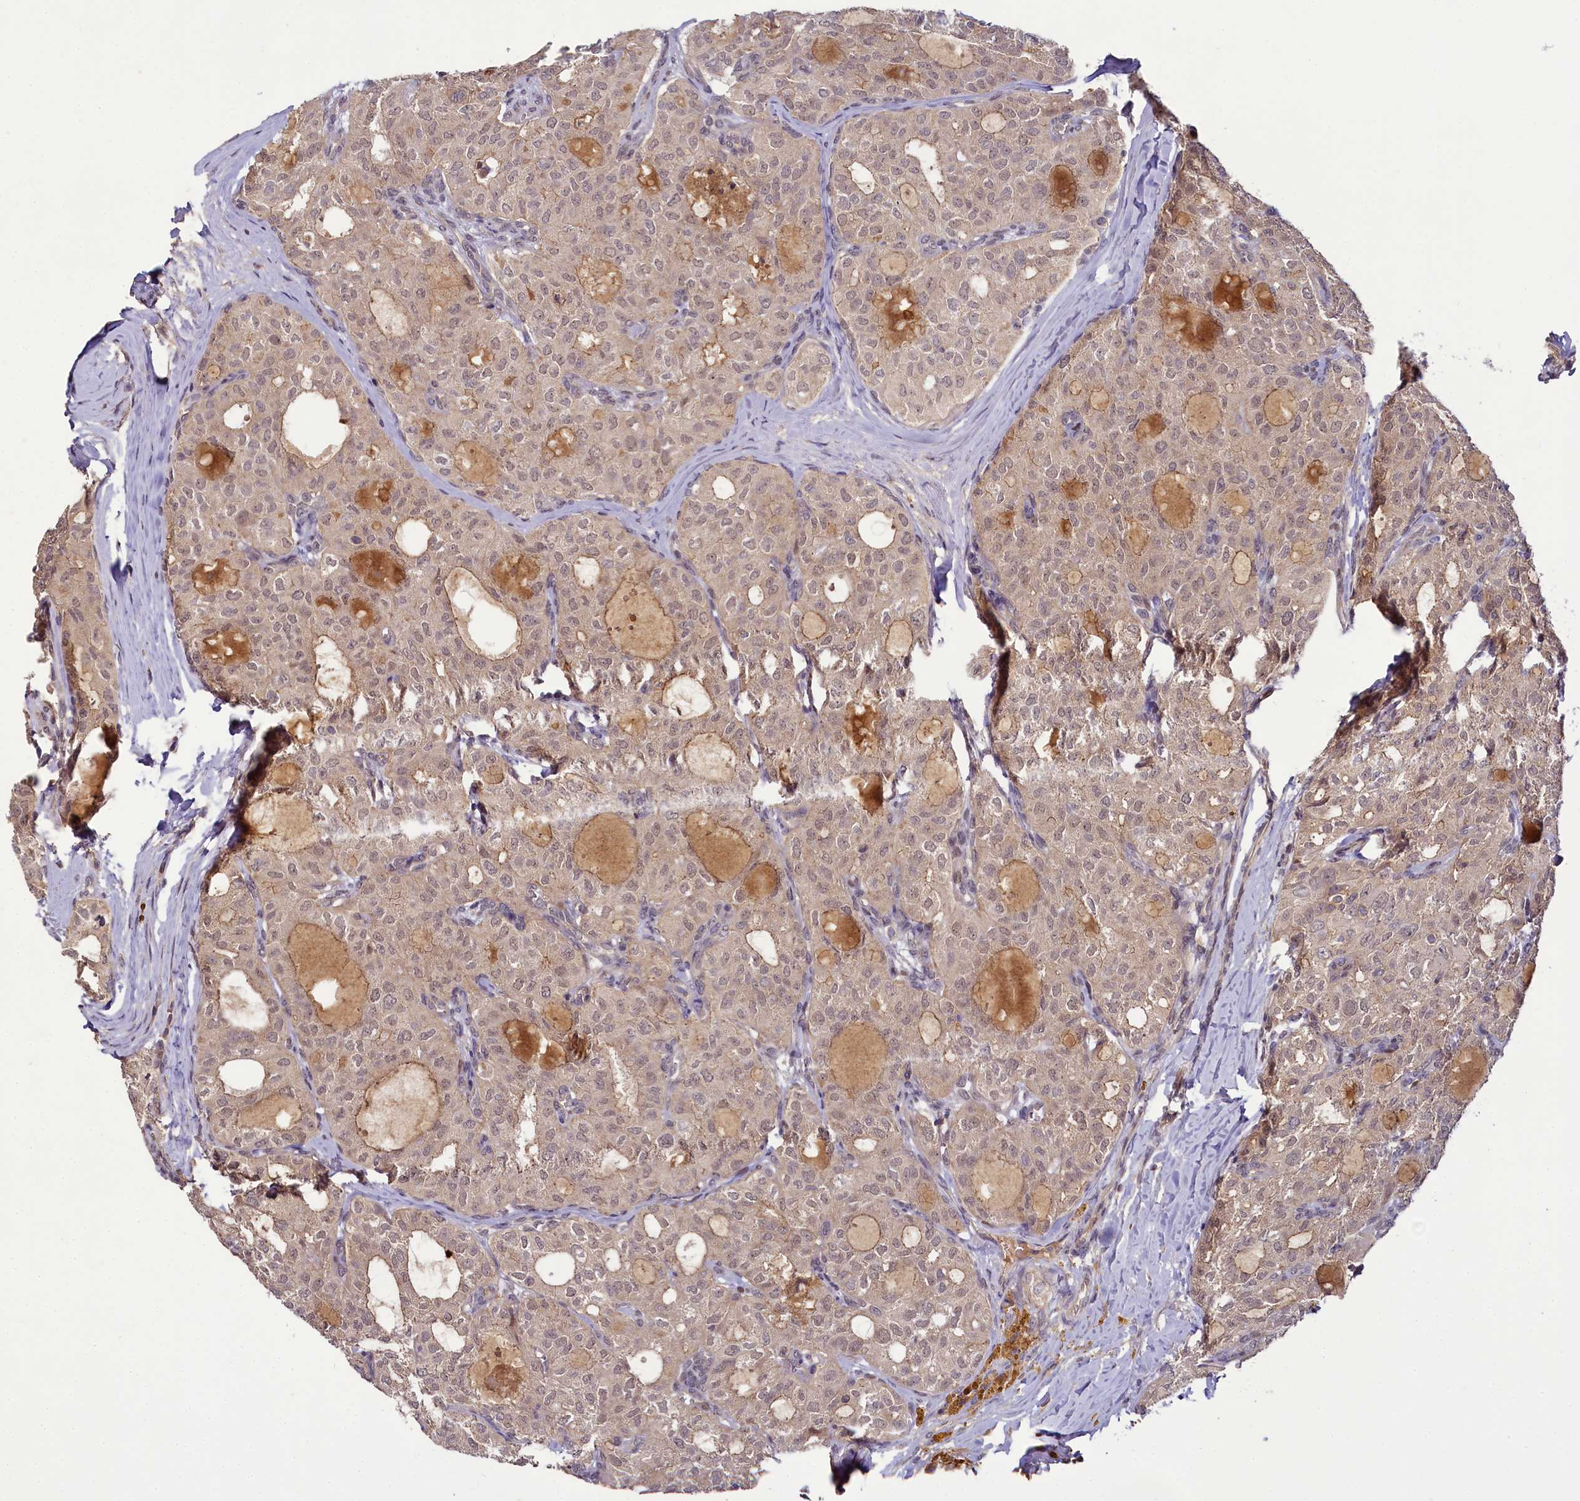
{"staining": {"intensity": "weak", "quantity": ">75%", "location": "cytoplasmic/membranous"}, "tissue": "thyroid cancer", "cell_type": "Tumor cells", "image_type": "cancer", "snomed": [{"axis": "morphology", "description": "Follicular adenoma carcinoma, NOS"}, {"axis": "topography", "description": "Thyroid gland"}], "caption": "The photomicrograph demonstrates immunohistochemical staining of thyroid cancer. There is weak cytoplasmic/membranous expression is present in about >75% of tumor cells.", "gene": "TMEM39A", "patient": {"sex": "male", "age": 75}}